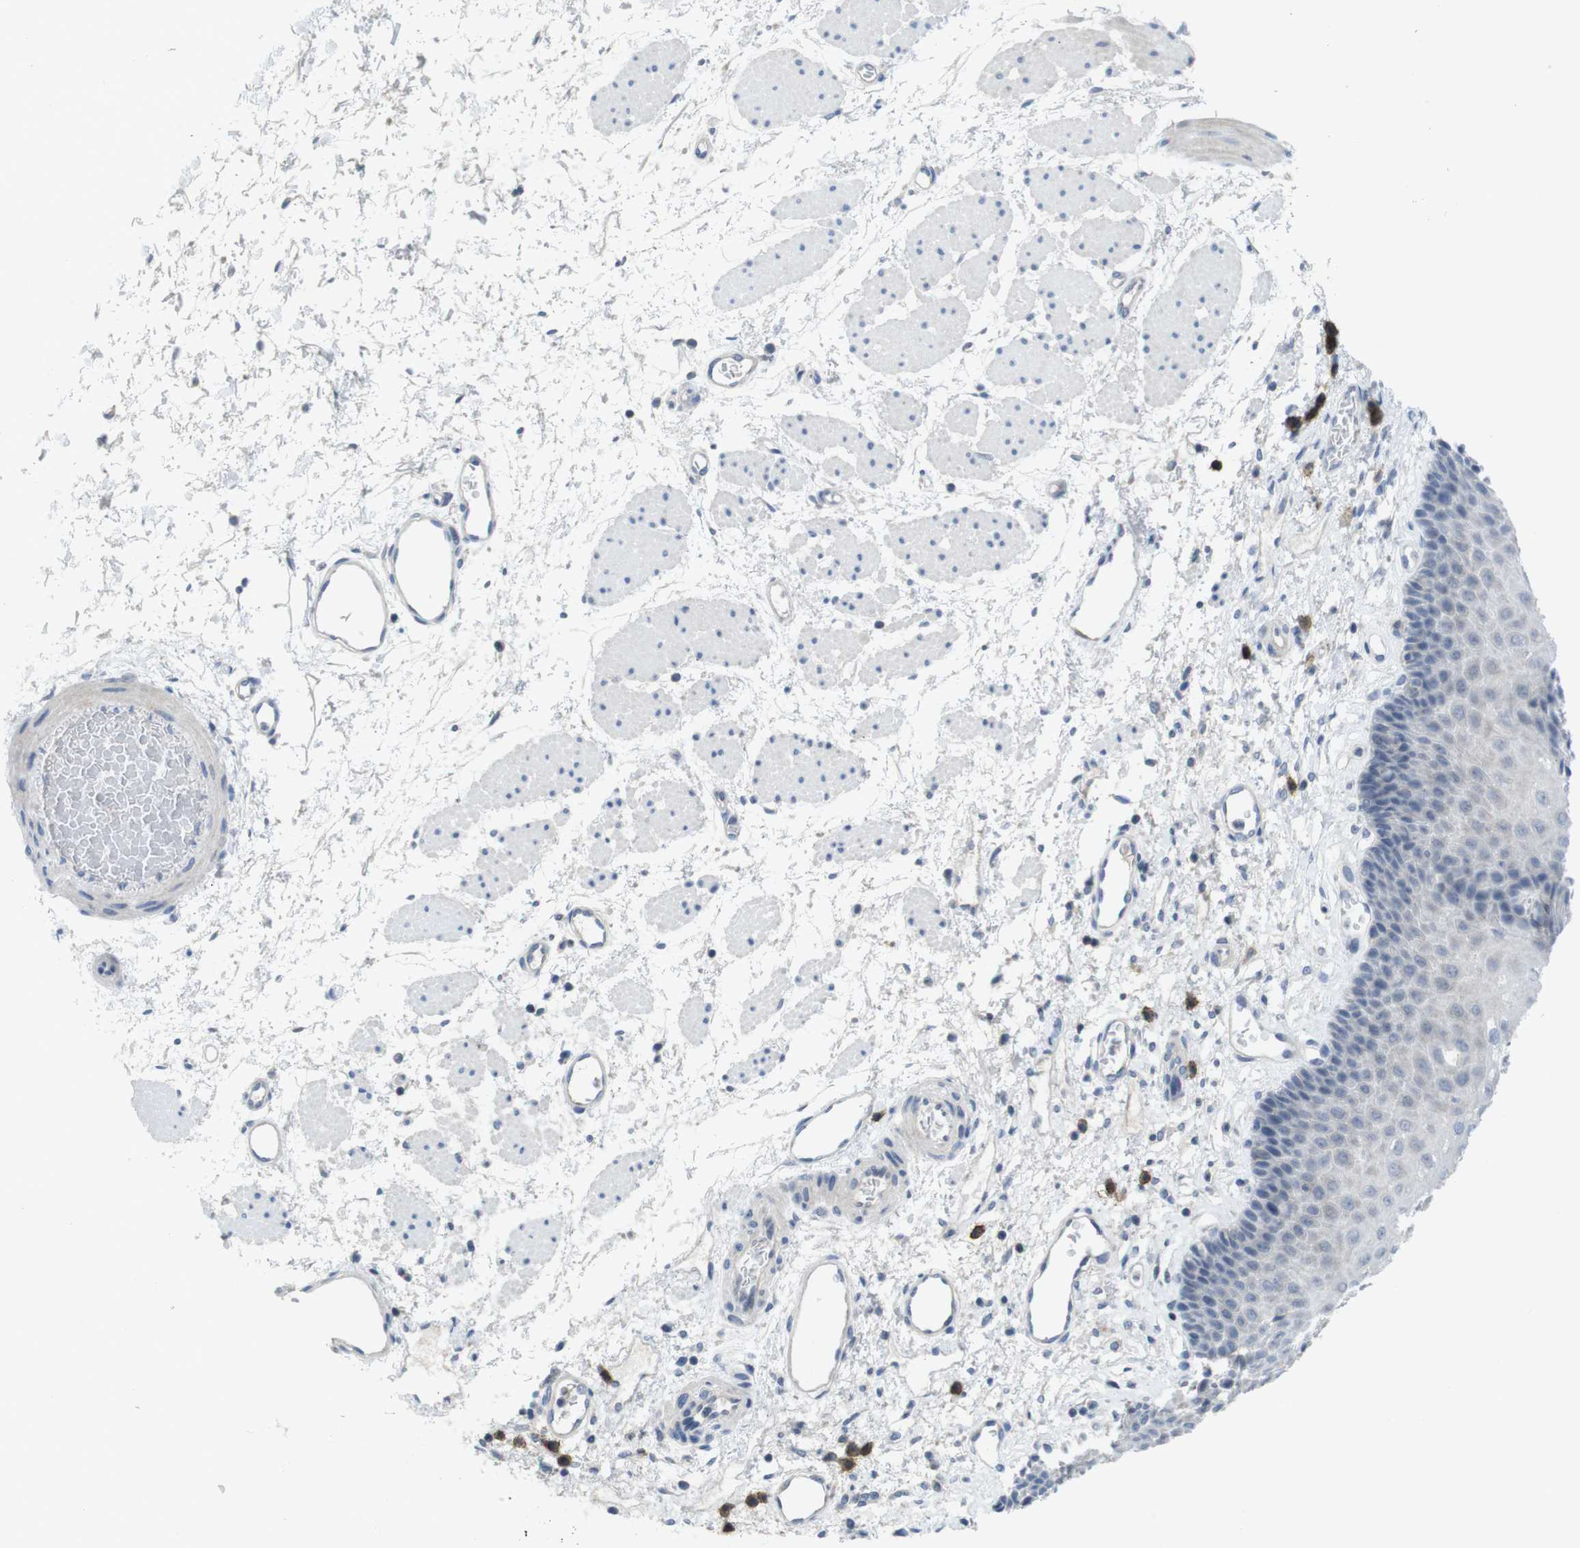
{"staining": {"intensity": "negative", "quantity": "none", "location": "none"}, "tissue": "esophagus", "cell_type": "Squamous epithelial cells", "image_type": "normal", "snomed": [{"axis": "morphology", "description": "Normal tissue, NOS"}, {"axis": "topography", "description": "Esophagus"}], "caption": "This is a image of immunohistochemistry (IHC) staining of benign esophagus, which shows no positivity in squamous epithelial cells.", "gene": "SLAMF7", "patient": {"sex": "male", "age": 54}}